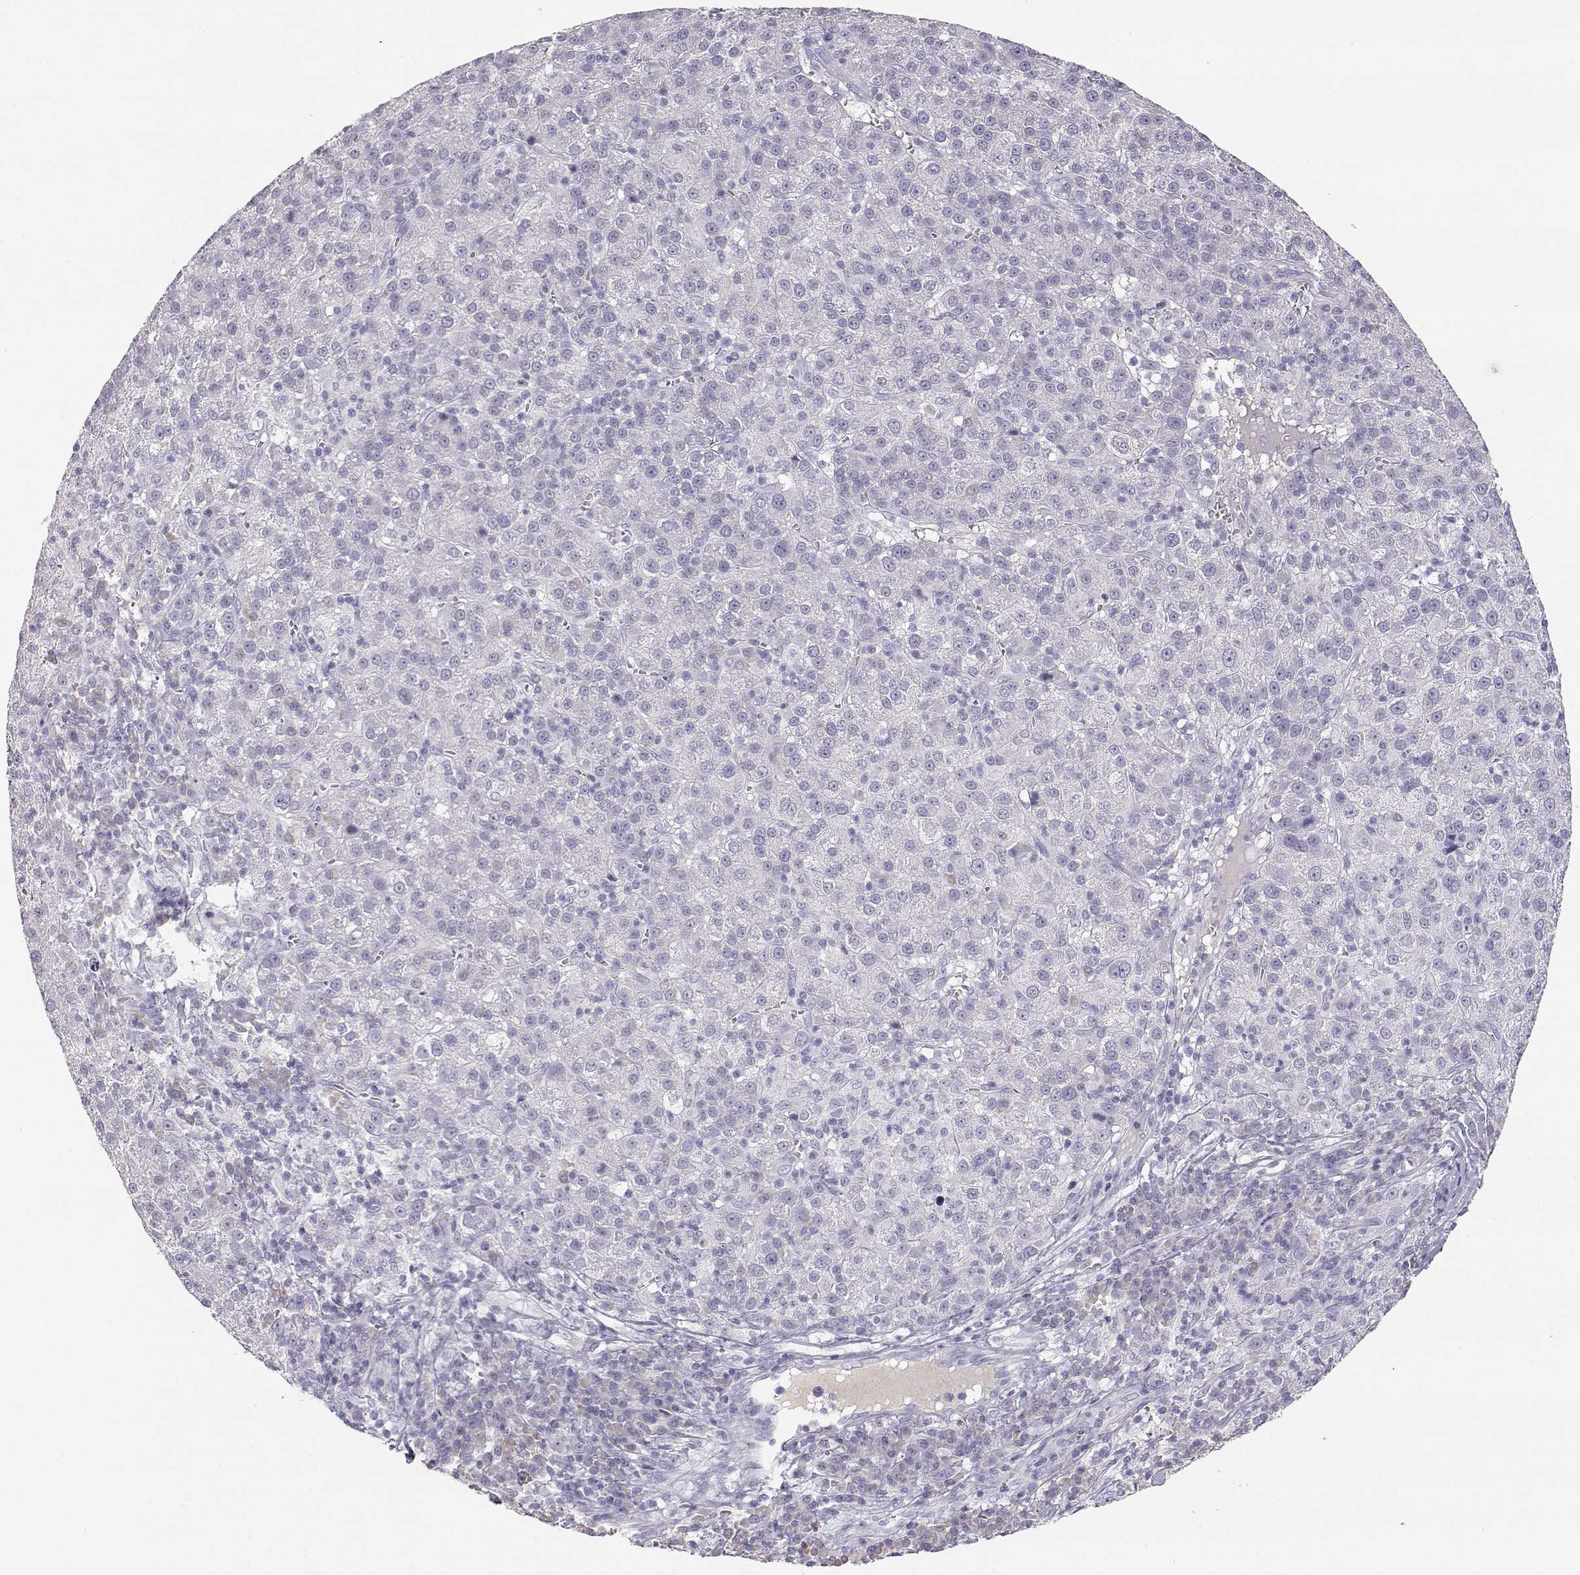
{"staining": {"intensity": "negative", "quantity": "none", "location": "none"}, "tissue": "liver cancer", "cell_type": "Tumor cells", "image_type": "cancer", "snomed": [{"axis": "morphology", "description": "Carcinoma, Hepatocellular, NOS"}, {"axis": "topography", "description": "Liver"}], "caption": "Protein analysis of liver hepatocellular carcinoma exhibits no significant staining in tumor cells.", "gene": "SLCO6A1", "patient": {"sex": "female", "age": 60}}